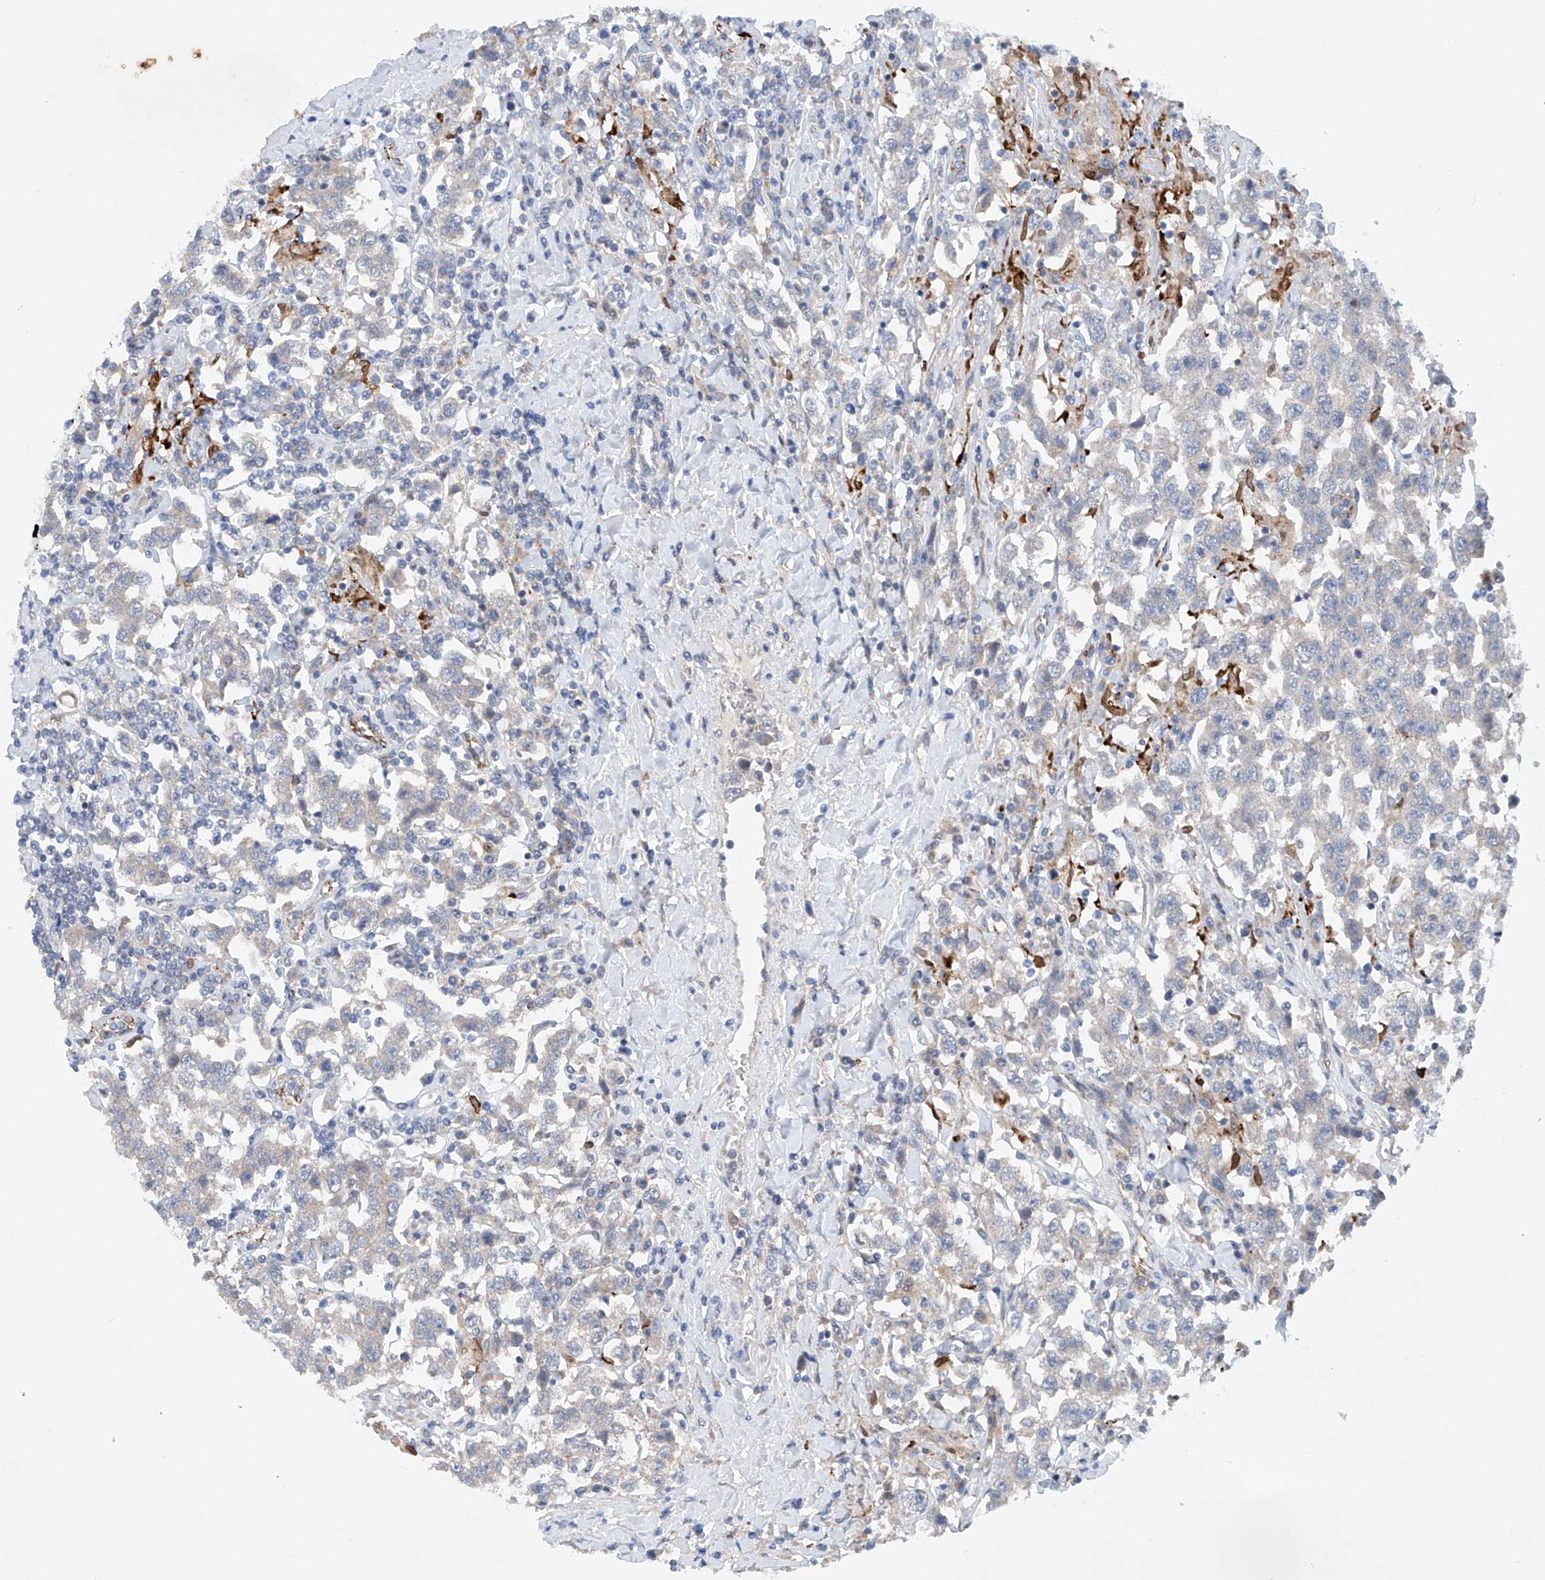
{"staining": {"intensity": "negative", "quantity": "none", "location": "none"}, "tissue": "testis cancer", "cell_type": "Tumor cells", "image_type": "cancer", "snomed": [{"axis": "morphology", "description": "Seminoma, NOS"}, {"axis": "topography", "description": "Testis"}], "caption": "IHC of testis cancer (seminoma) exhibits no staining in tumor cells. (Immunohistochemistry, brightfield microscopy, high magnification).", "gene": "CEP85L", "patient": {"sex": "male", "age": 41}}